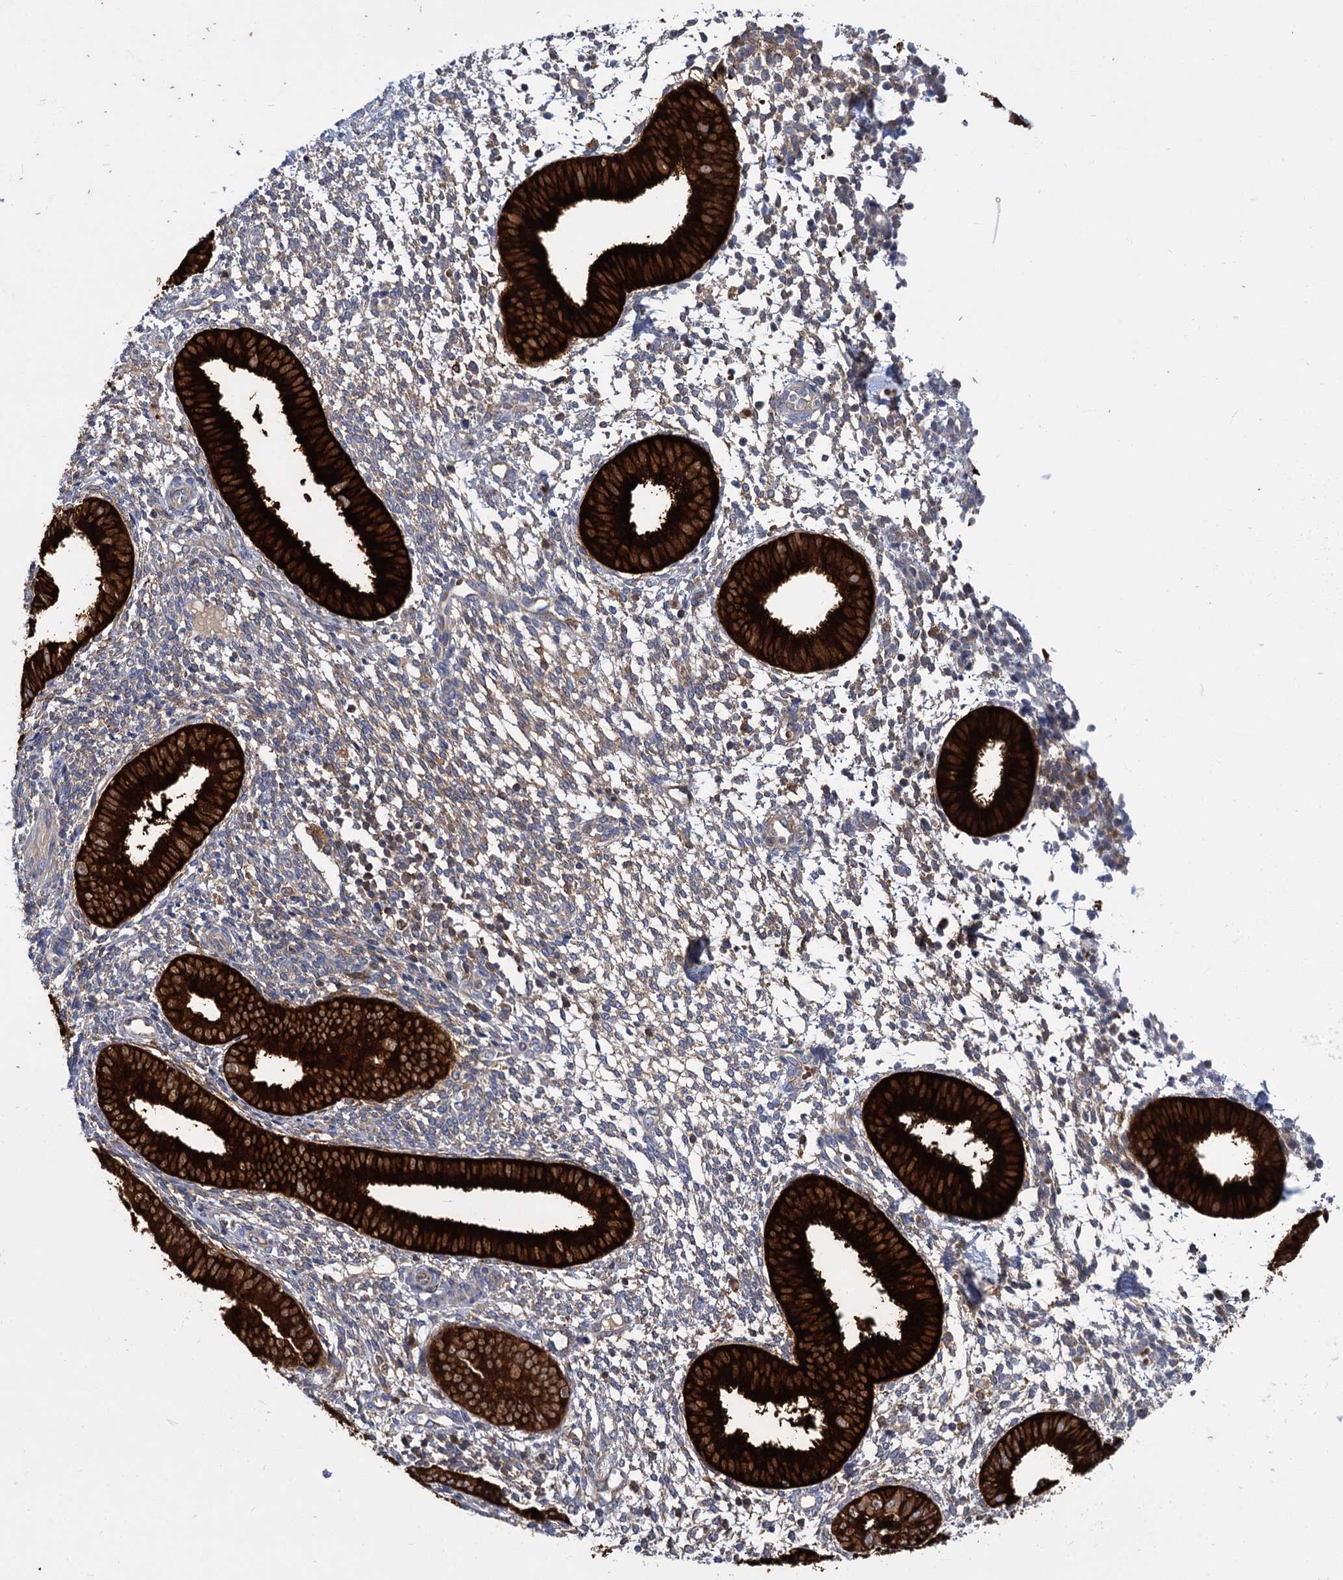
{"staining": {"intensity": "weak", "quantity": "<25%", "location": "cytoplasmic/membranous"}, "tissue": "endometrium", "cell_type": "Cells in endometrial stroma", "image_type": "normal", "snomed": [{"axis": "morphology", "description": "Normal tissue, NOS"}, {"axis": "topography", "description": "Uterus"}, {"axis": "topography", "description": "Endometrium"}], "caption": "The photomicrograph displays no staining of cells in endometrial stroma in normal endometrium. (Immunohistochemistry, brightfield microscopy, high magnification).", "gene": "GCLC", "patient": {"sex": "female", "age": 48}}